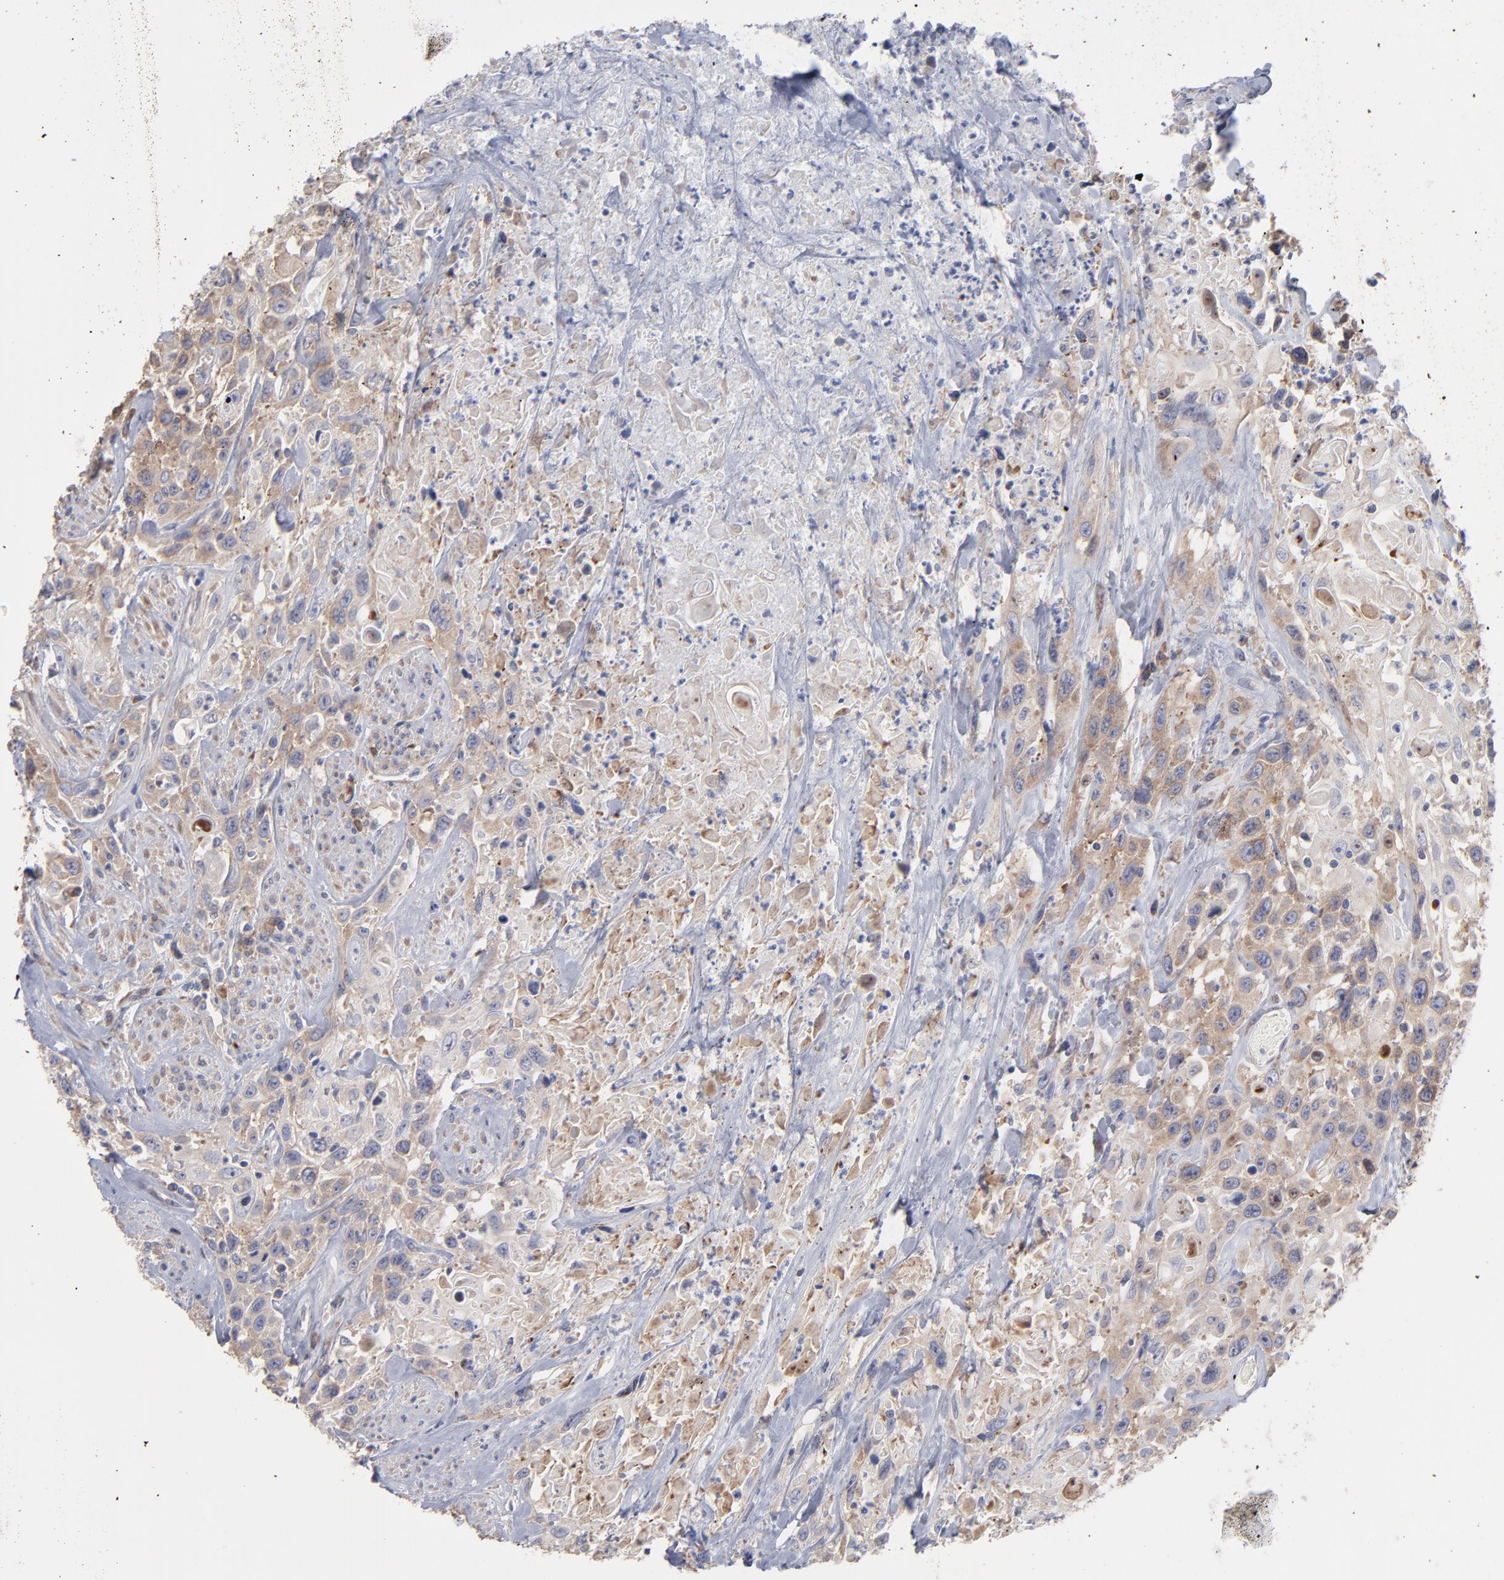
{"staining": {"intensity": "weak", "quantity": ">75%", "location": "cytoplasmic/membranous"}, "tissue": "urothelial cancer", "cell_type": "Tumor cells", "image_type": "cancer", "snomed": [{"axis": "morphology", "description": "Urothelial carcinoma, High grade"}, {"axis": "topography", "description": "Urinary bladder"}], "caption": "Tumor cells demonstrate weak cytoplasmic/membranous expression in about >75% of cells in urothelial cancer. The protein is shown in brown color, while the nuclei are stained blue.", "gene": "RPL3", "patient": {"sex": "female", "age": 84}}